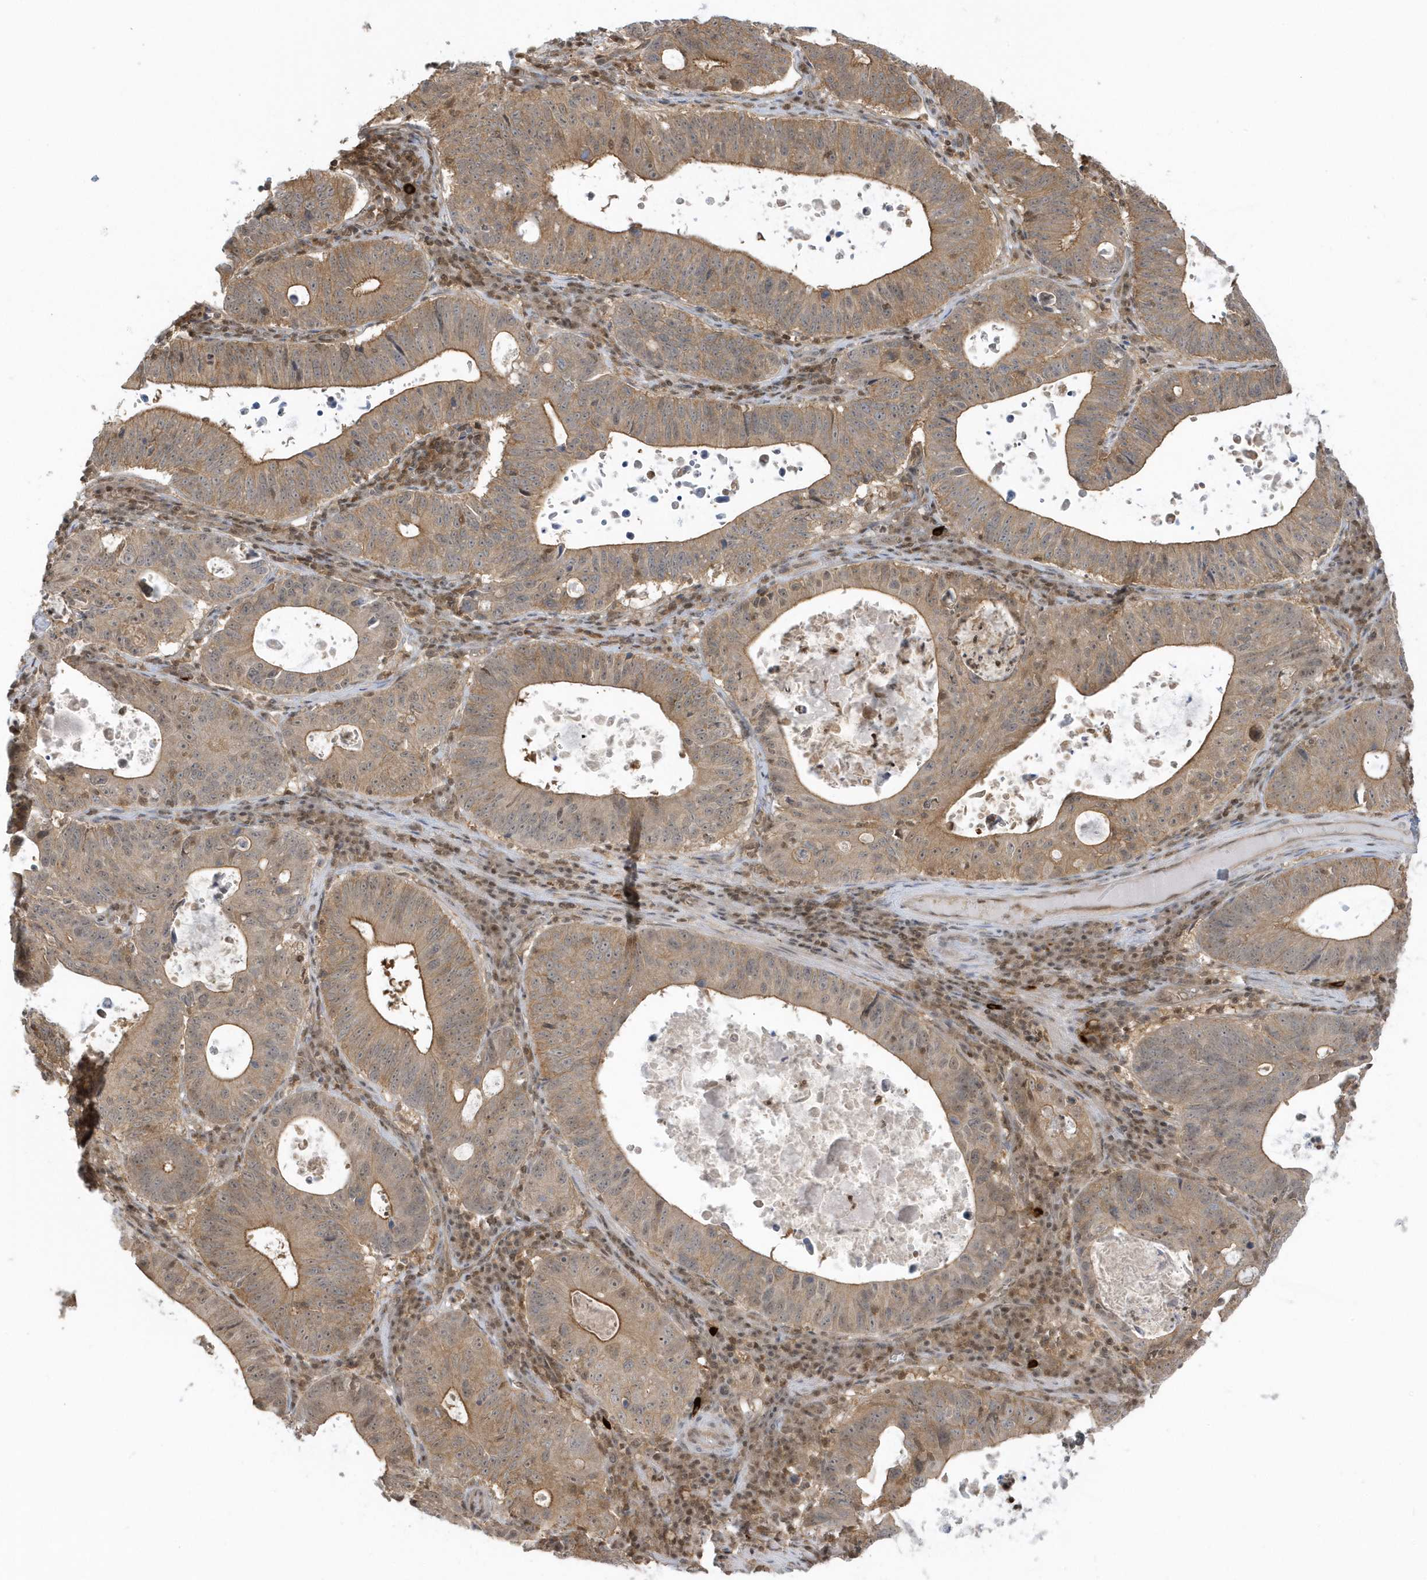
{"staining": {"intensity": "moderate", "quantity": "25%-75%", "location": "cytoplasmic/membranous"}, "tissue": "stomach cancer", "cell_type": "Tumor cells", "image_type": "cancer", "snomed": [{"axis": "morphology", "description": "Adenocarcinoma, NOS"}, {"axis": "topography", "description": "Stomach"}], "caption": "The immunohistochemical stain labels moderate cytoplasmic/membranous expression in tumor cells of stomach cancer tissue.", "gene": "PPP1R7", "patient": {"sex": "male", "age": 59}}